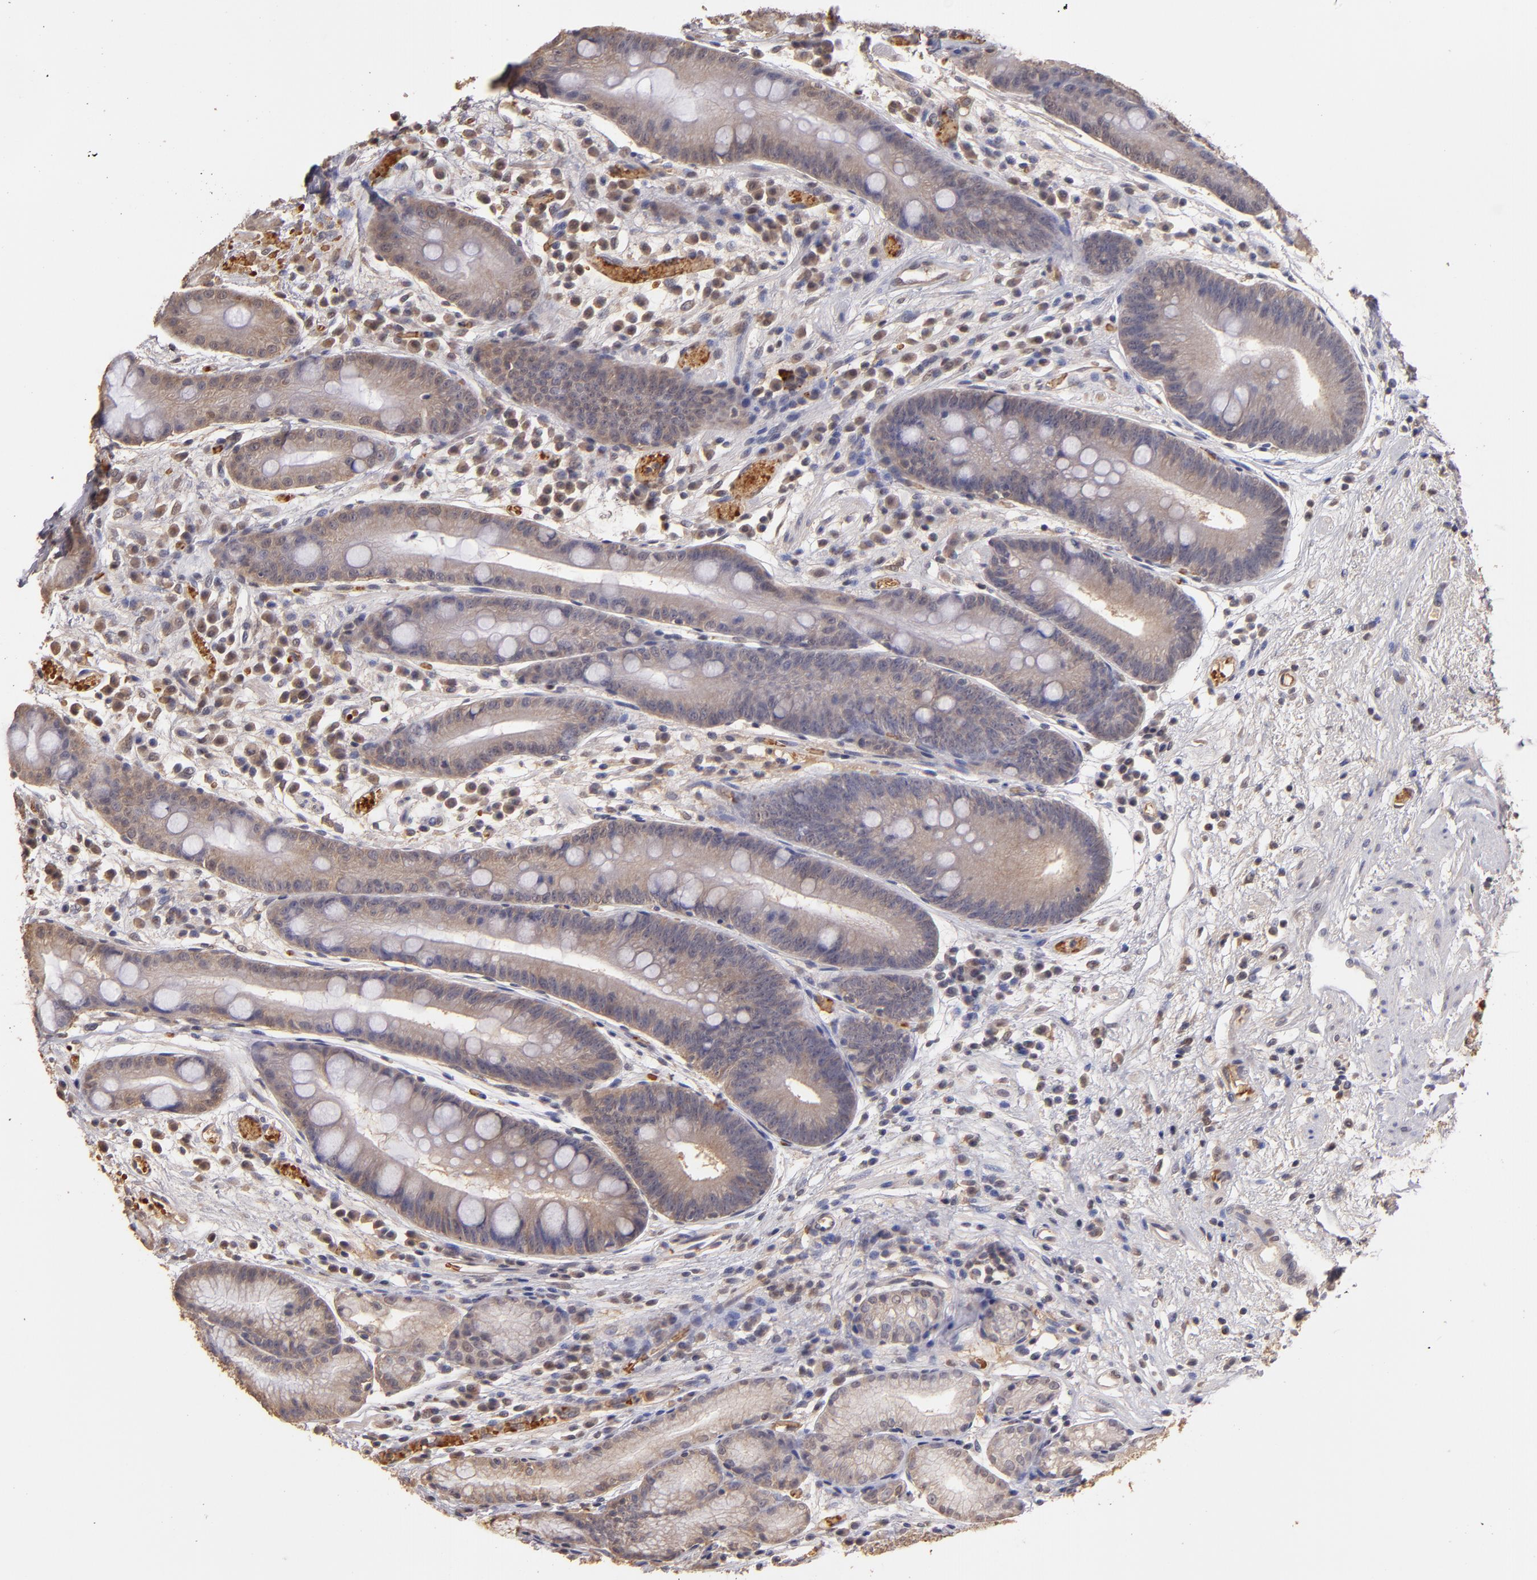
{"staining": {"intensity": "strong", "quantity": ">75%", "location": "cytoplasmic/membranous"}, "tissue": "stomach", "cell_type": "Glandular cells", "image_type": "normal", "snomed": [{"axis": "morphology", "description": "Normal tissue, NOS"}, {"axis": "morphology", "description": "Inflammation, NOS"}, {"axis": "topography", "description": "Stomach, lower"}], "caption": "IHC staining of unremarkable stomach, which reveals high levels of strong cytoplasmic/membranous staining in approximately >75% of glandular cells indicating strong cytoplasmic/membranous protein expression. The staining was performed using DAB (brown) for protein detection and nuclei were counterstained in hematoxylin (blue).", "gene": "SERPINC1", "patient": {"sex": "male", "age": 59}}